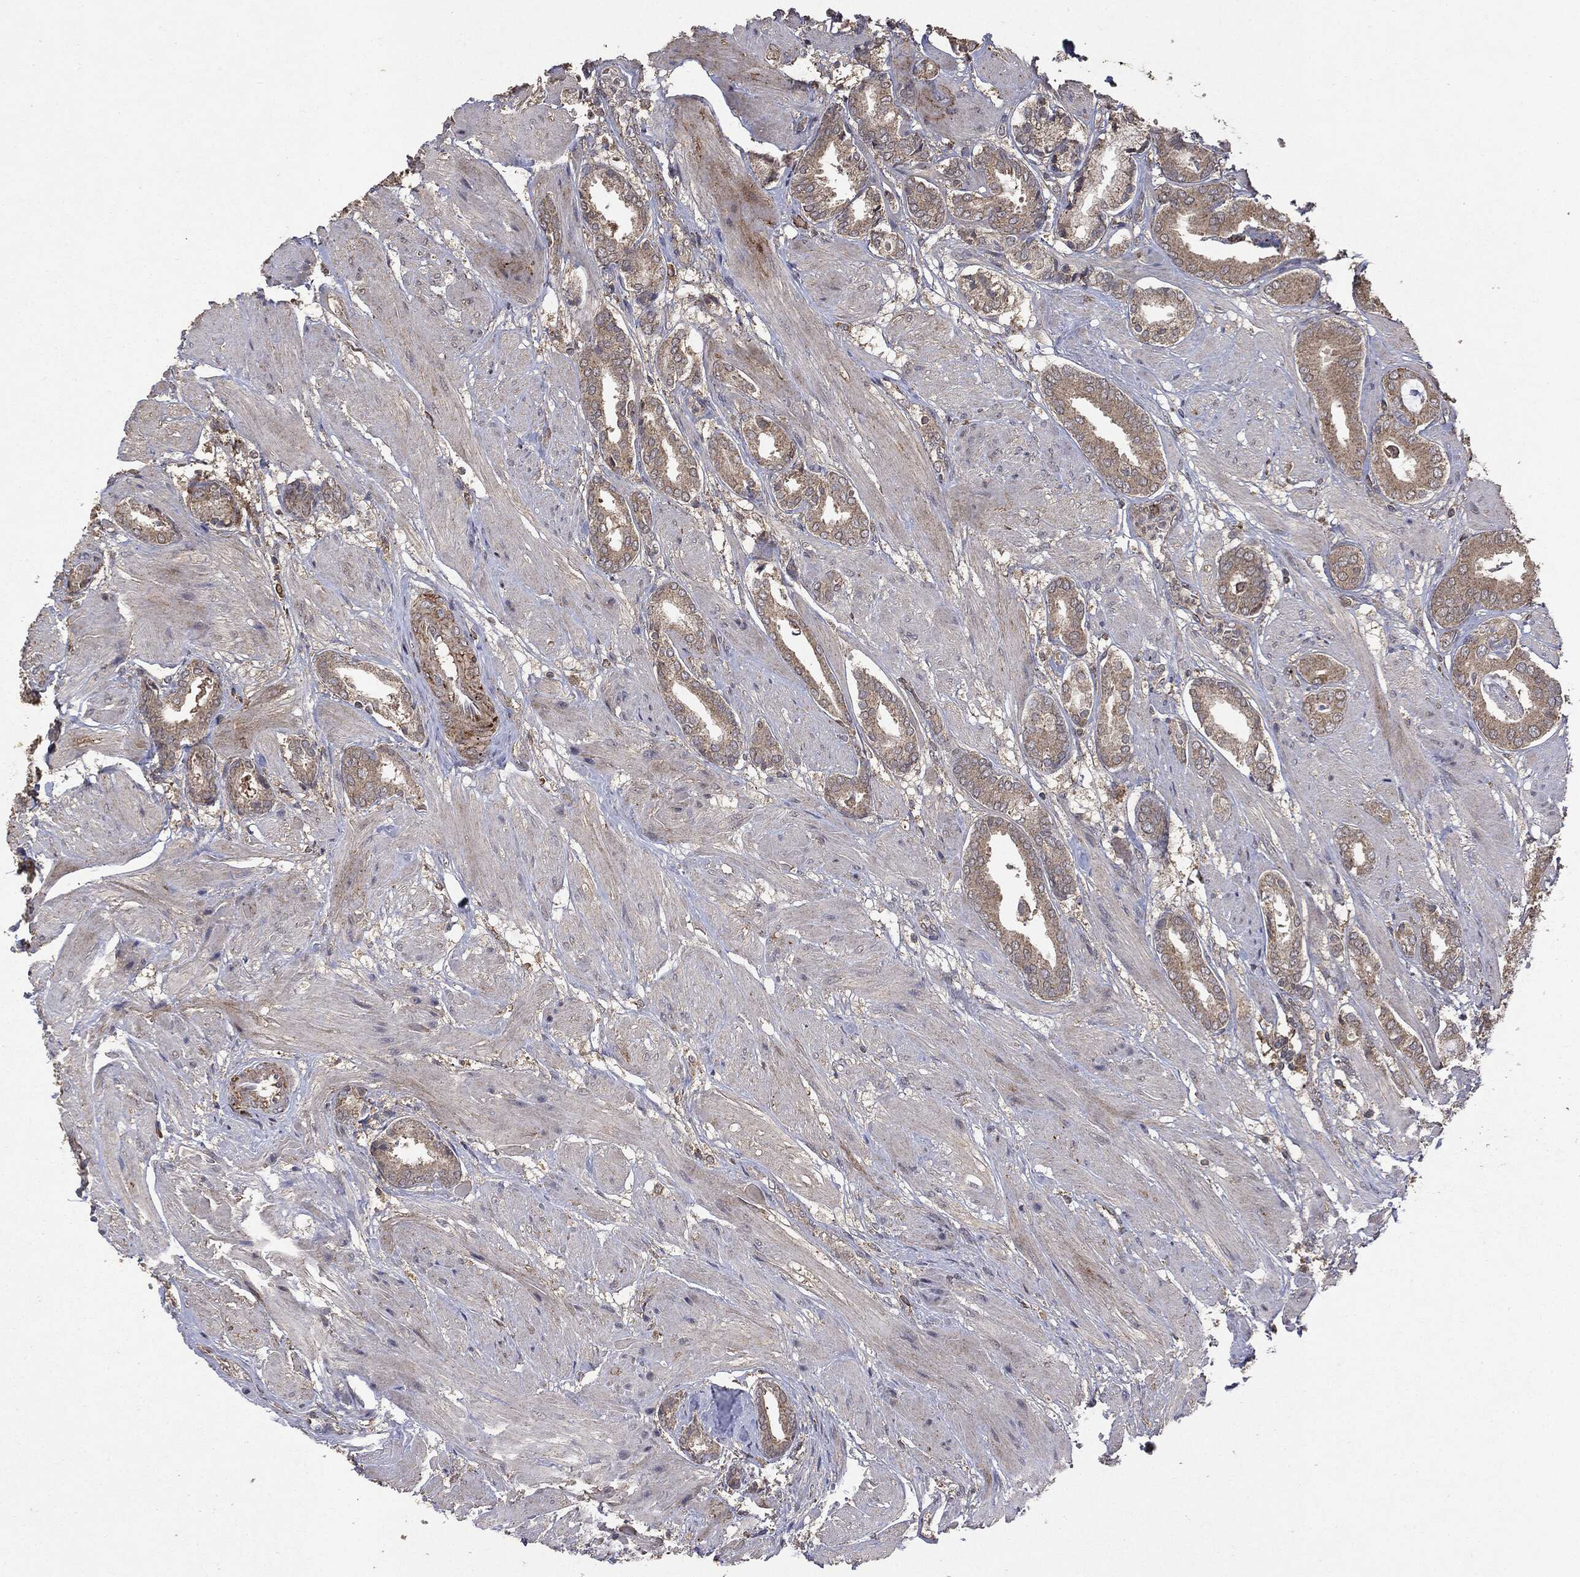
{"staining": {"intensity": "negative", "quantity": "none", "location": "none"}, "tissue": "prostate cancer", "cell_type": "Tumor cells", "image_type": "cancer", "snomed": [{"axis": "morphology", "description": "Adenocarcinoma, High grade"}, {"axis": "topography", "description": "Prostate"}], "caption": "IHC histopathology image of human prostate cancer stained for a protein (brown), which demonstrates no expression in tumor cells. (Stains: DAB (3,3'-diaminobenzidine) IHC with hematoxylin counter stain, Microscopy: brightfield microscopy at high magnification).", "gene": "PTEN", "patient": {"sex": "male", "age": 56}}